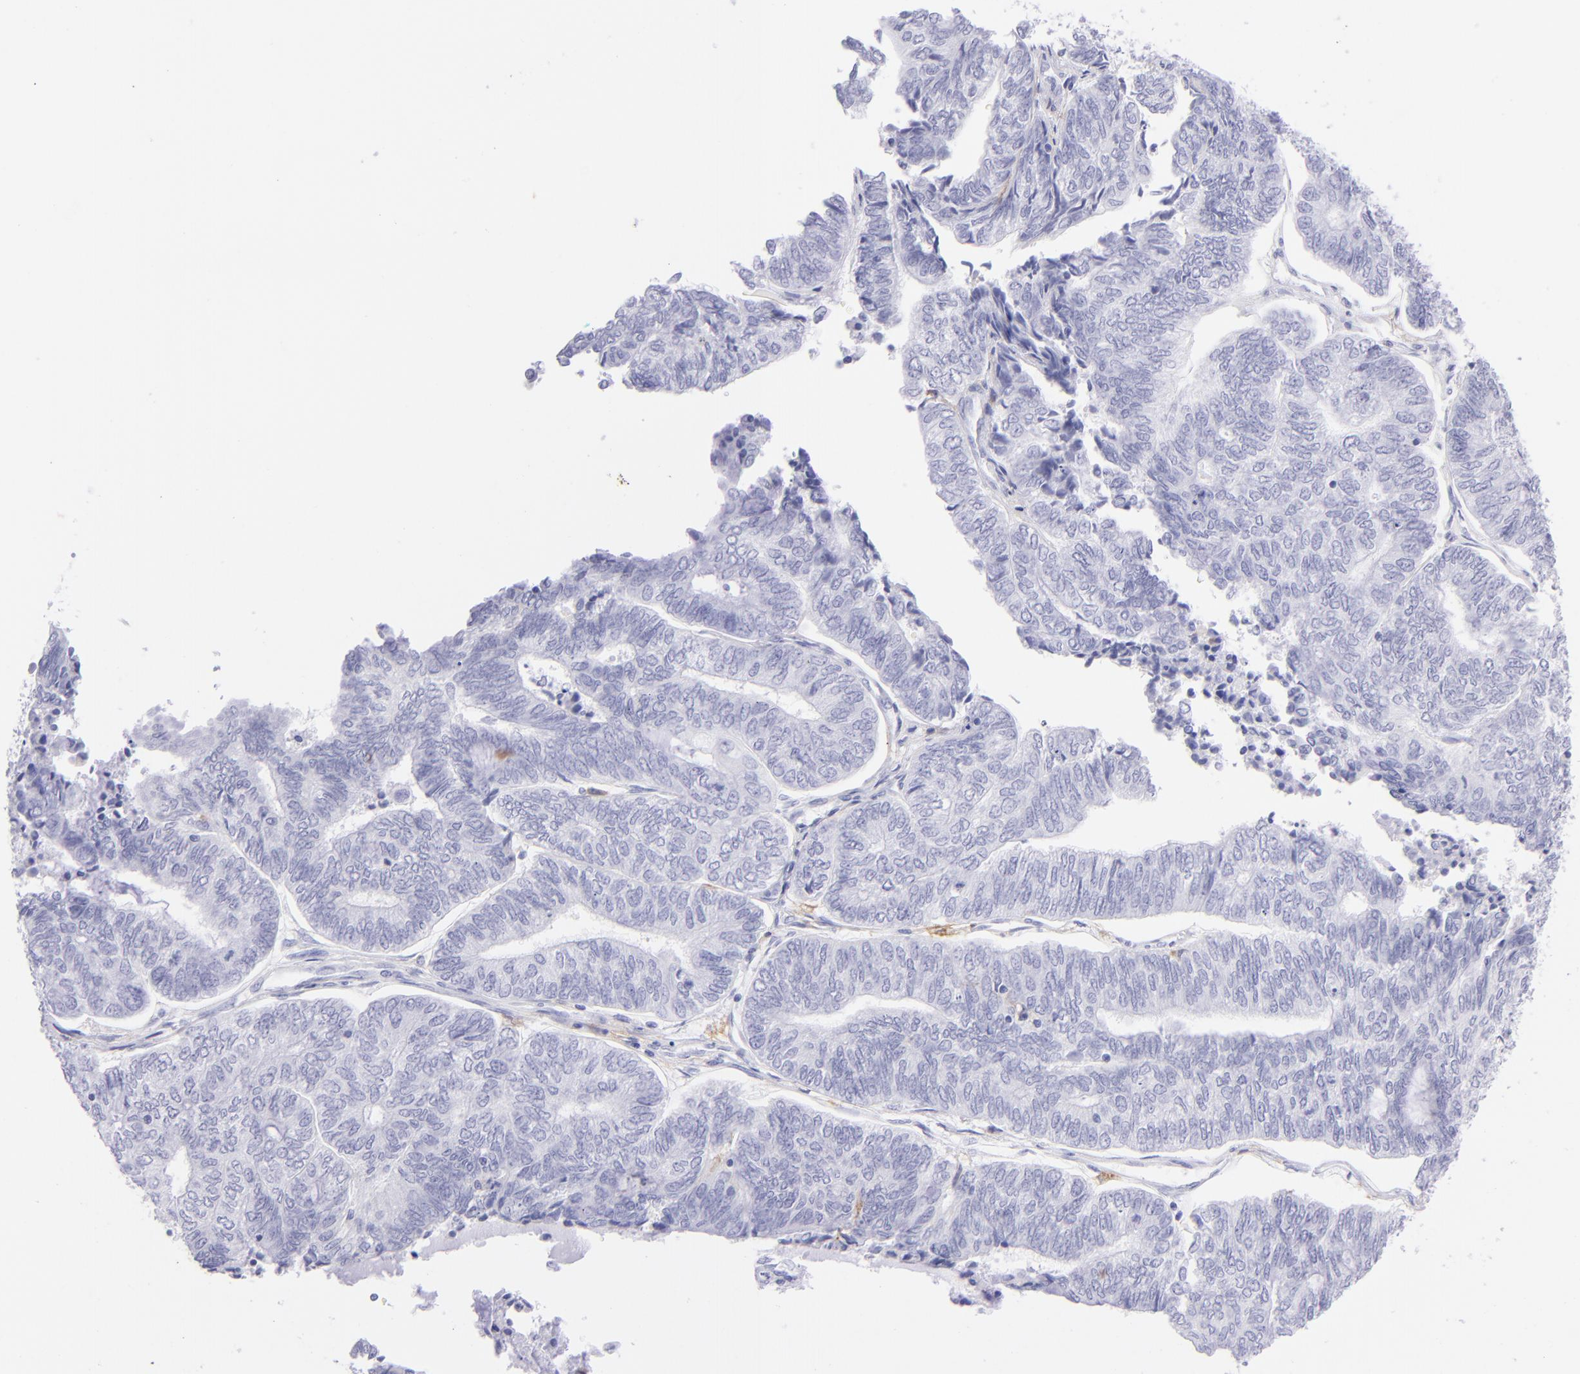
{"staining": {"intensity": "negative", "quantity": "none", "location": "none"}, "tissue": "endometrial cancer", "cell_type": "Tumor cells", "image_type": "cancer", "snomed": [{"axis": "morphology", "description": "Adenocarcinoma, NOS"}, {"axis": "topography", "description": "Uterus"}, {"axis": "topography", "description": "Endometrium"}], "caption": "The immunohistochemistry photomicrograph has no significant expression in tumor cells of endometrial cancer (adenocarcinoma) tissue. The staining was performed using DAB (3,3'-diaminobenzidine) to visualize the protein expression in brown, while the nuclei were stained in blue with hematoxylin (Magnification: 20x).", "gene": "CD72", "patient": {"sex": "female", "age": 70}}